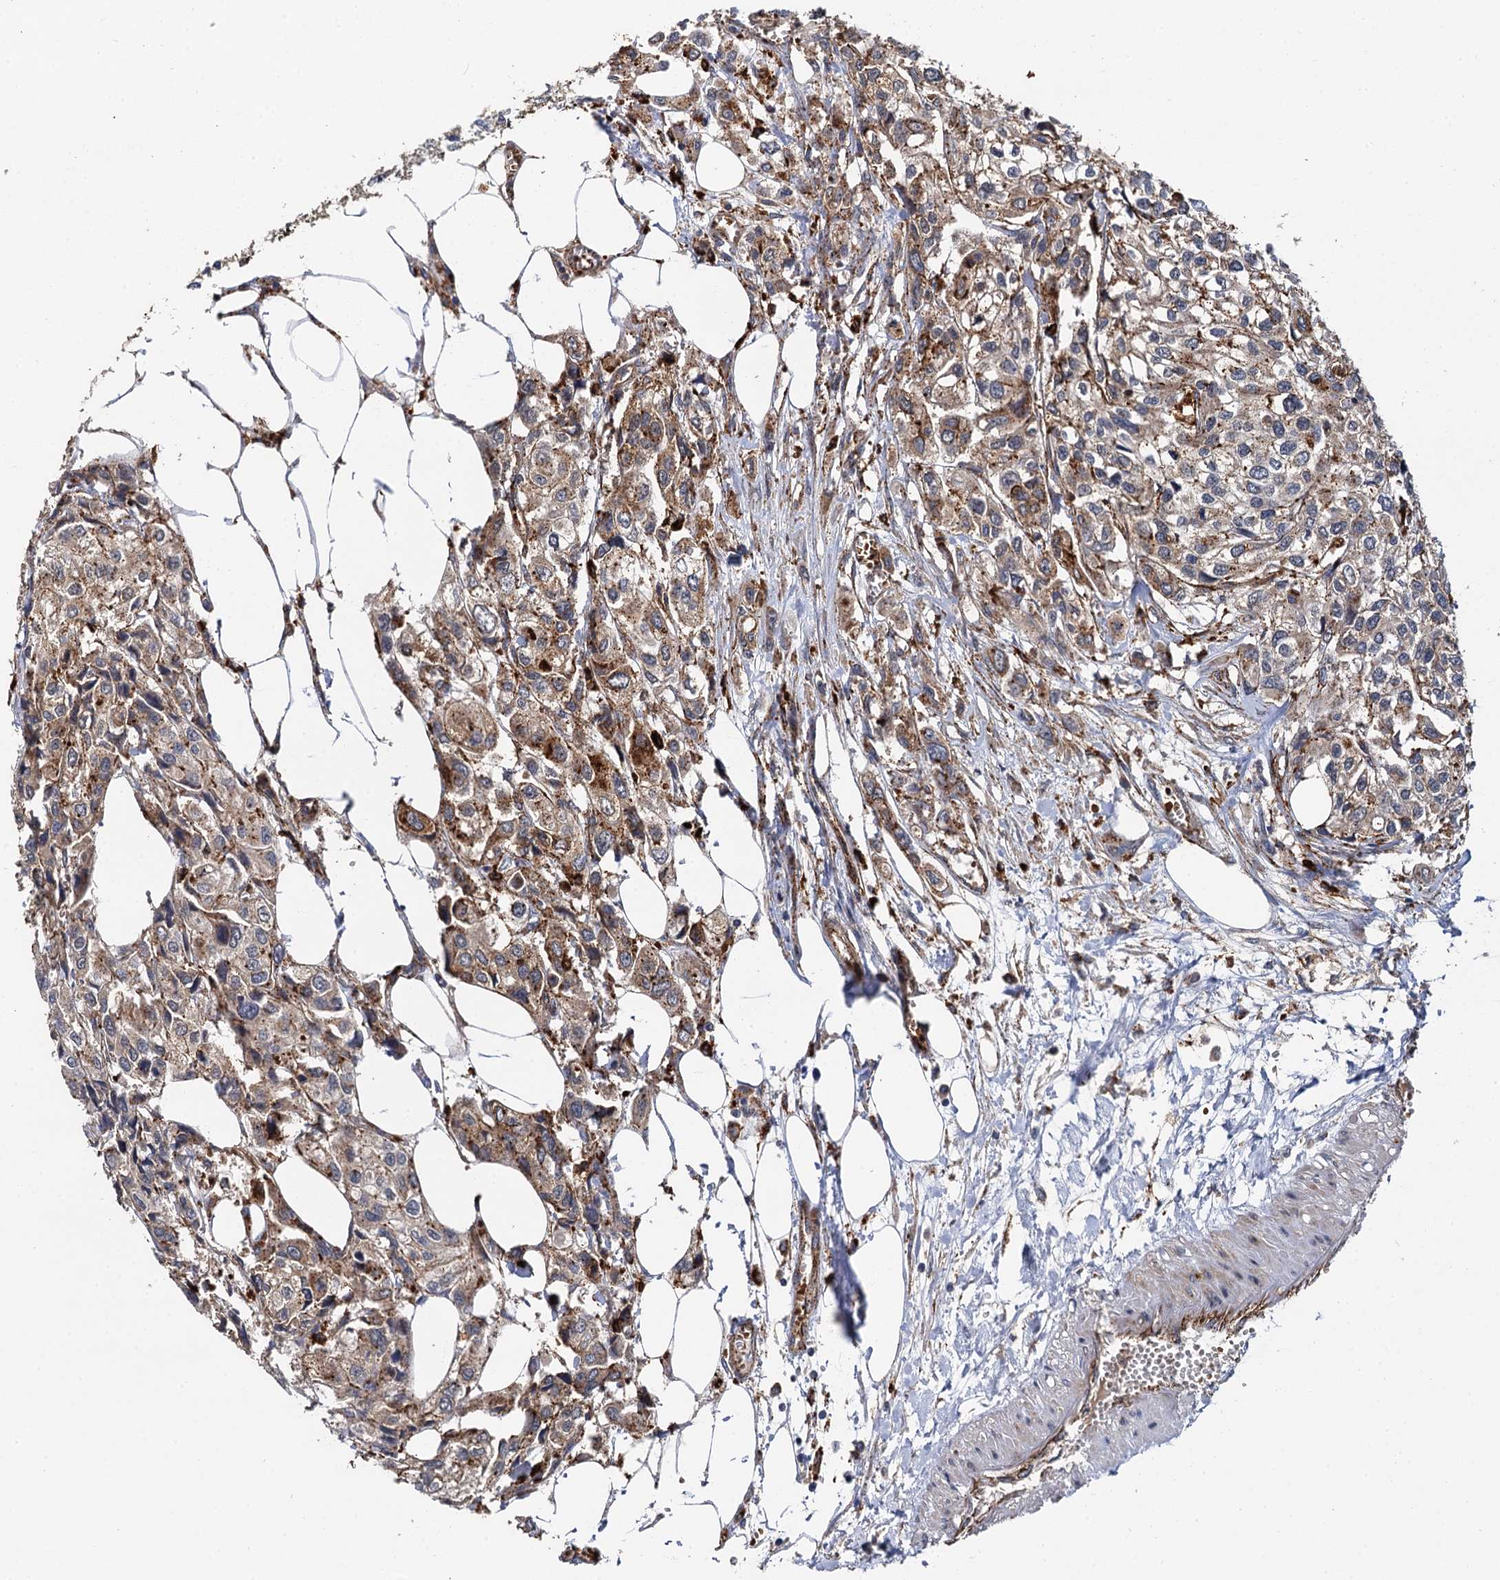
{"staining": {"intensity": "strong", "quantity": "25%-75%", "location": "cytoplasmic/membranous"}, "tissue": "urothelial cancer", "cell_type": "Tumor cells", "image_type": "cancer", "snomed": [{"axis": "morphology", "description": "Urothelial carcinoma, High grade"}, {"axis": "topography", "description": "Urinary bladder"}], "caption": "Immunohistochemical staining of urothelial cancer exhibits high levels of strong cytoplasmic/membranous staining in approximately 25%-75% of tumor cells.", "gene": "GBA1", "patient": {"sex": "male", "age": 67}}